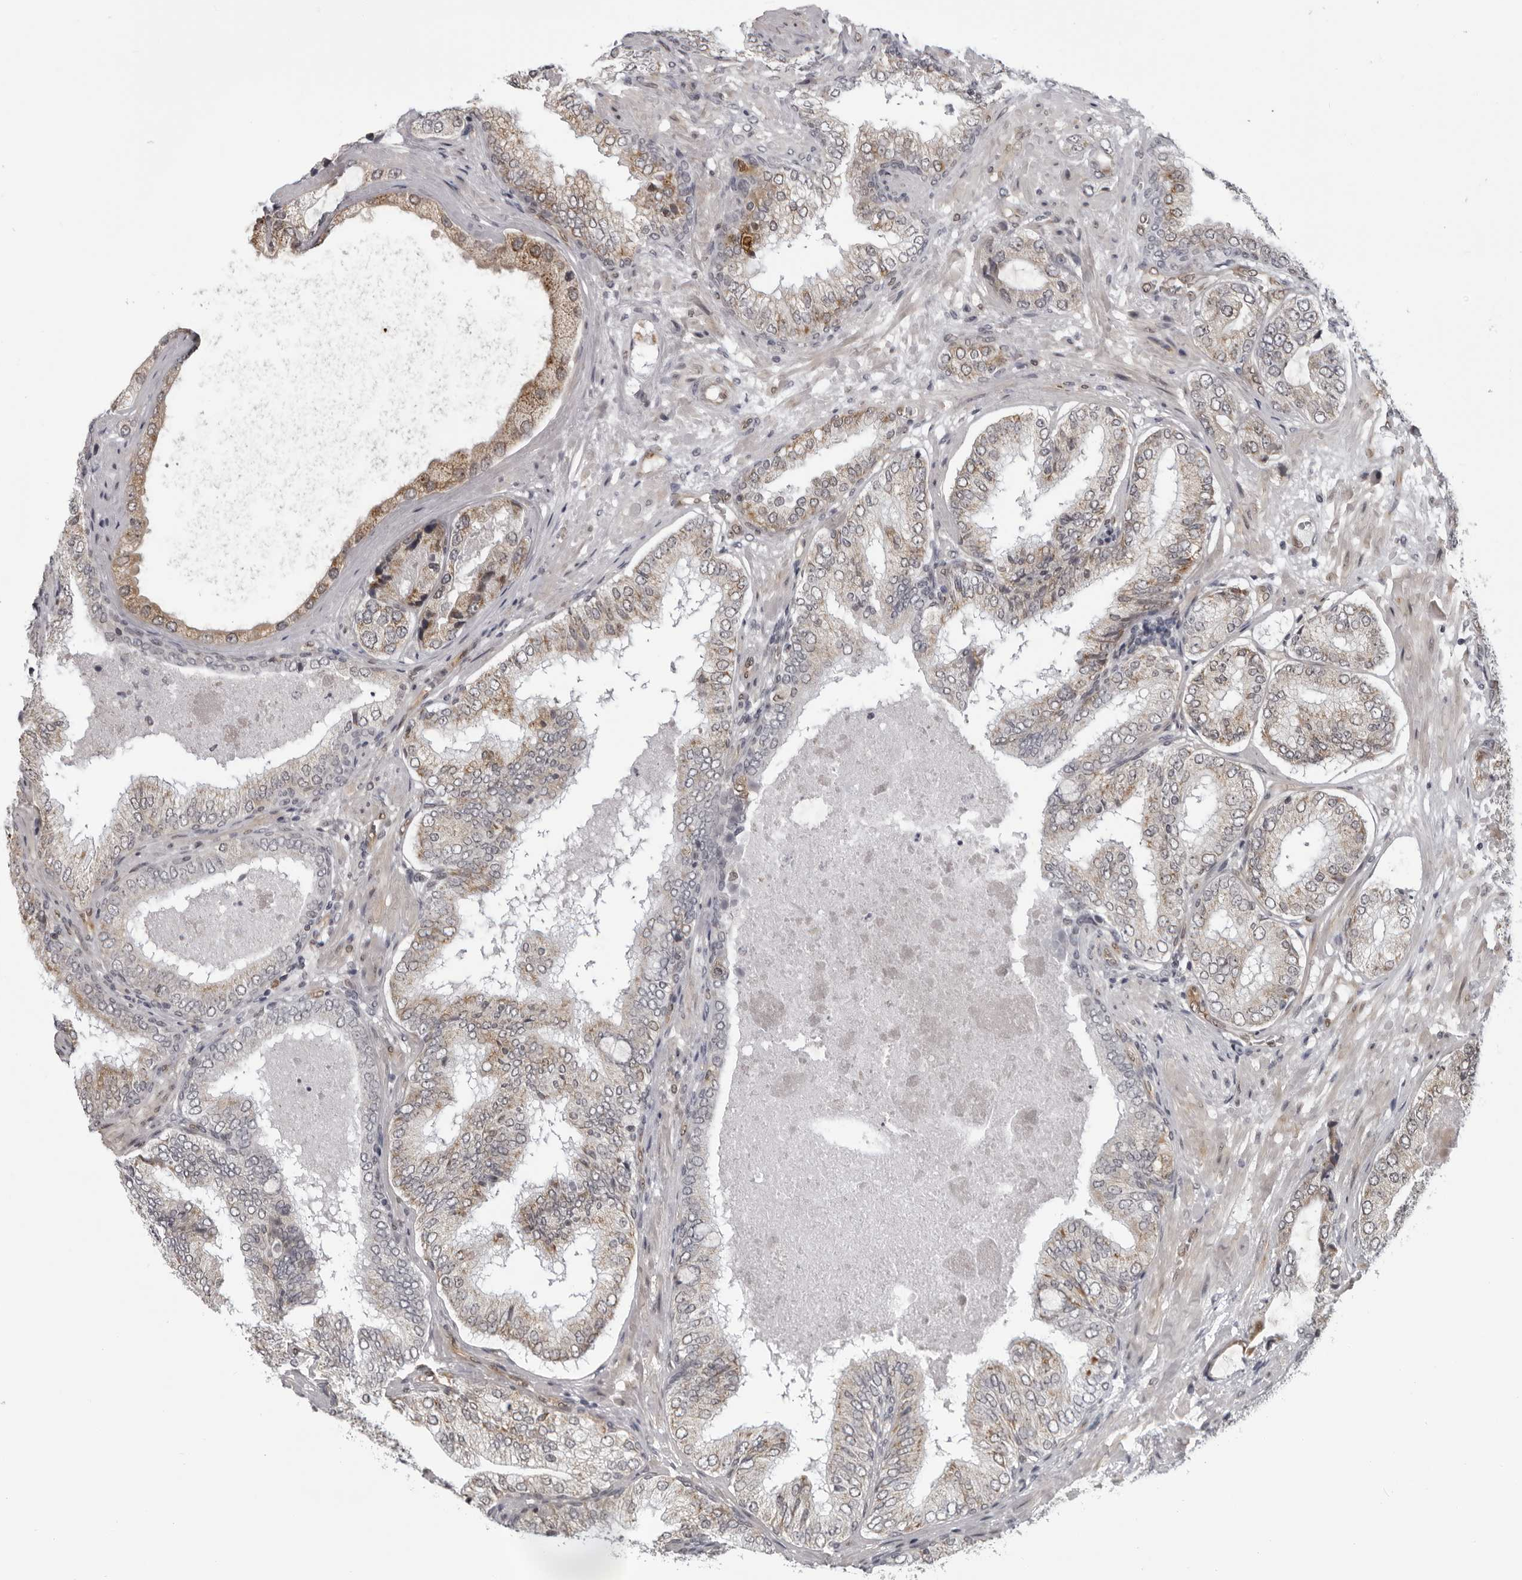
{"staining": {"intensity": "moderate", "quantity": ">75%", "location": "cytoplasmic/membranous"}, "tissue": "prostate cancer", "cell_type": "Tumor cells", "image_type": "cancer", "snomed": [{"axis": "morphology", "description": "Normal tissue, NOS"}, {"axis": "morphology", "description": "Adenocarcinoma, High grade"}, {"axis": "topography", "description": "Prostate"}, {"axis": "topography", "description": "Peripheral nerve tissue"}], "caption": "Immunohistochemical staining of prostate cancer exhibits medium levels of moderate cytoplasmic/membranous protein positivity in about >75% of tumor cells.", "gene": "MAPK12", "patient": {"sex": "male", "age": 59}}